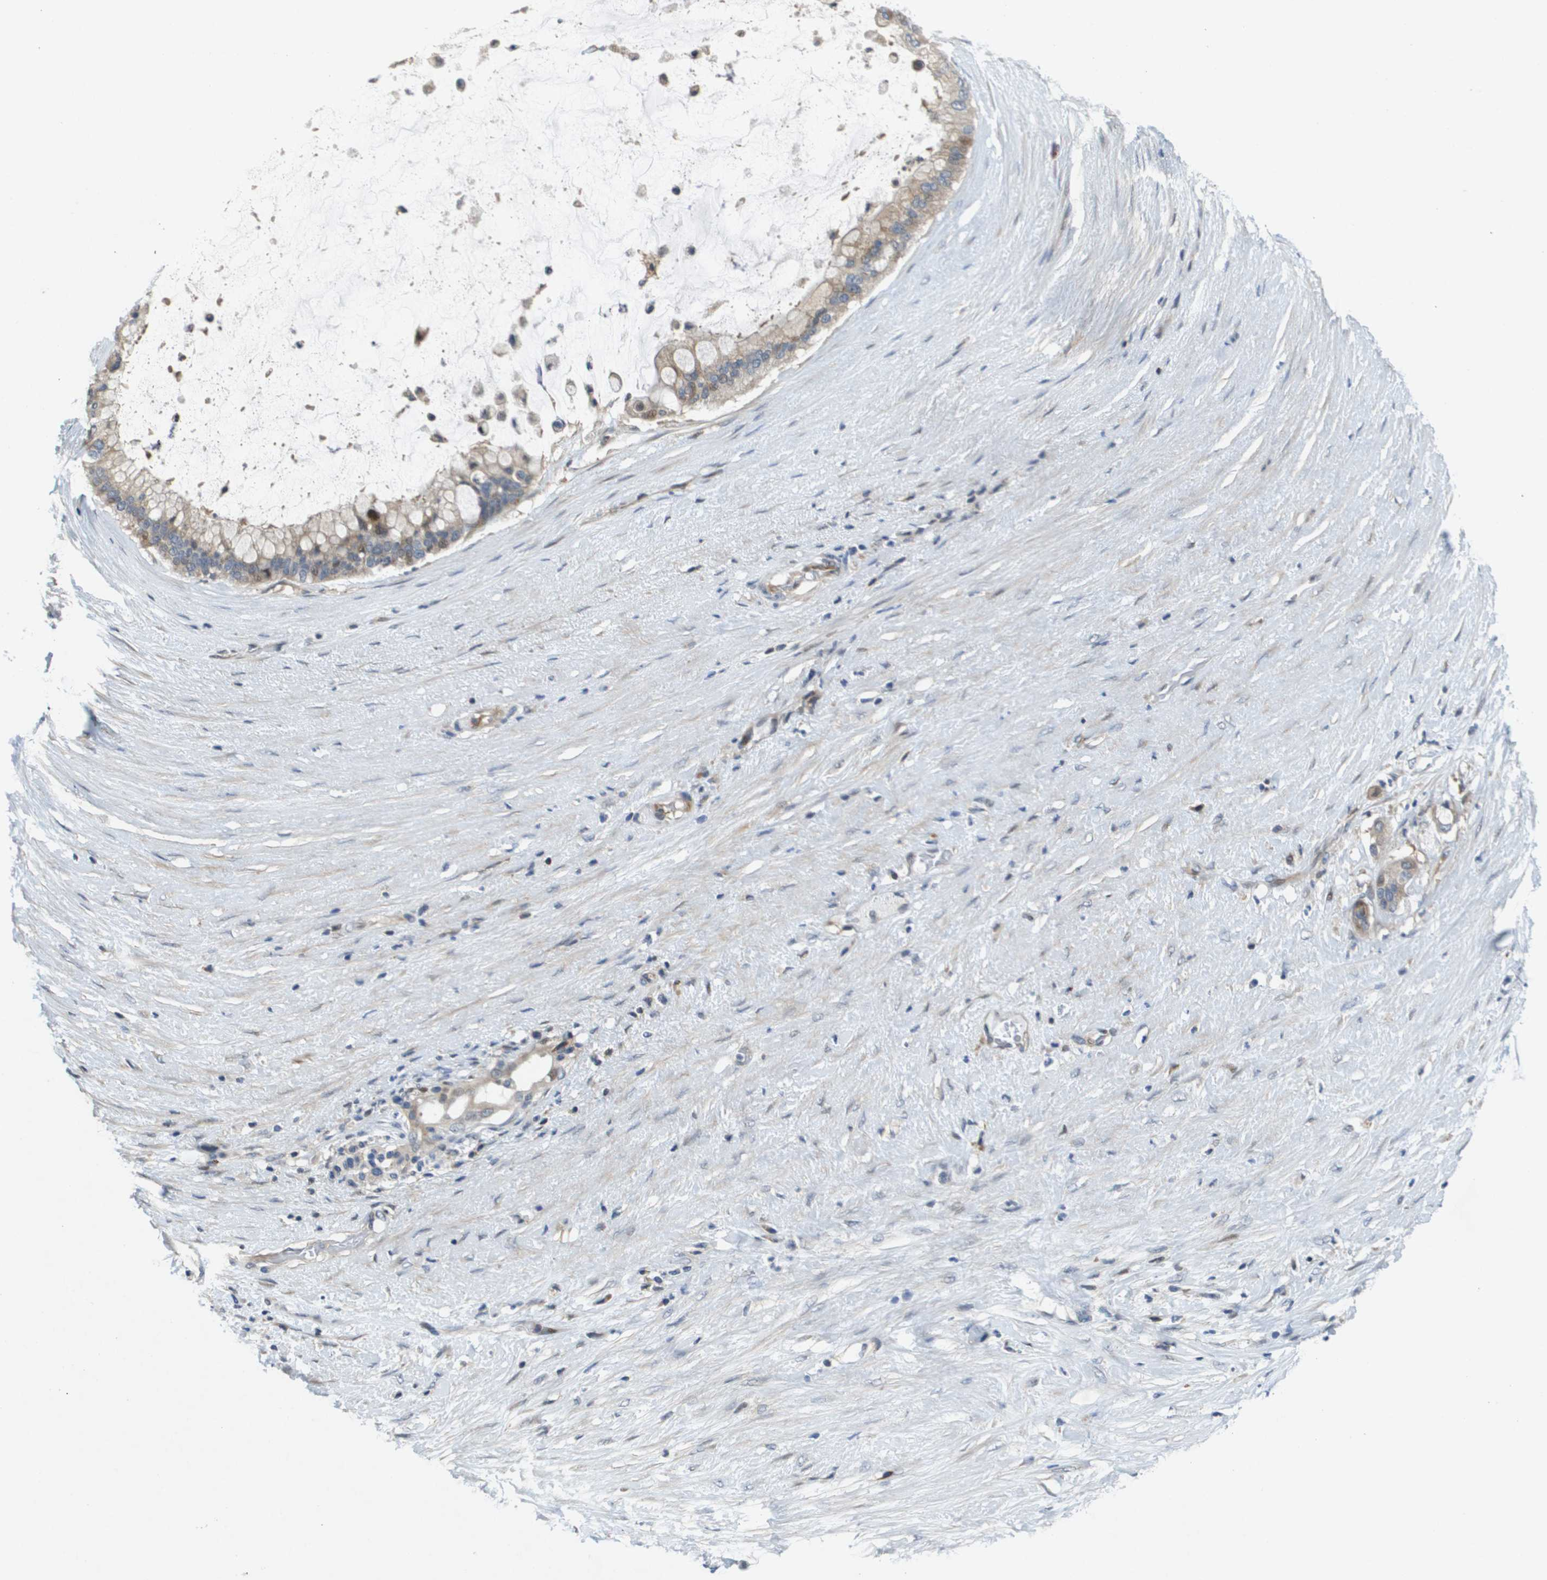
{"staining": {"intensity": "weak", "quantity": ">75%", "location": "cytoplasmic/membranous,nuclear"}, "tissue": "pancreatic cancer", "cell_type": "Tumor cells", "image_type": "cancer", "snomed": [{"axis": "morphology", "description": "Adenocarcinoma, NOS"}, {"axis": "topography", "description": "Pancreas"}], "caption": "Immunohistochemistry of pancreatic cancer exhibits low levels of weak cytoplasmic/membranous and nuclear positivity in approximately >75% of tumor cells.", "gene": "SCN4B", "patient": {"sex": "male", "age": 41}}